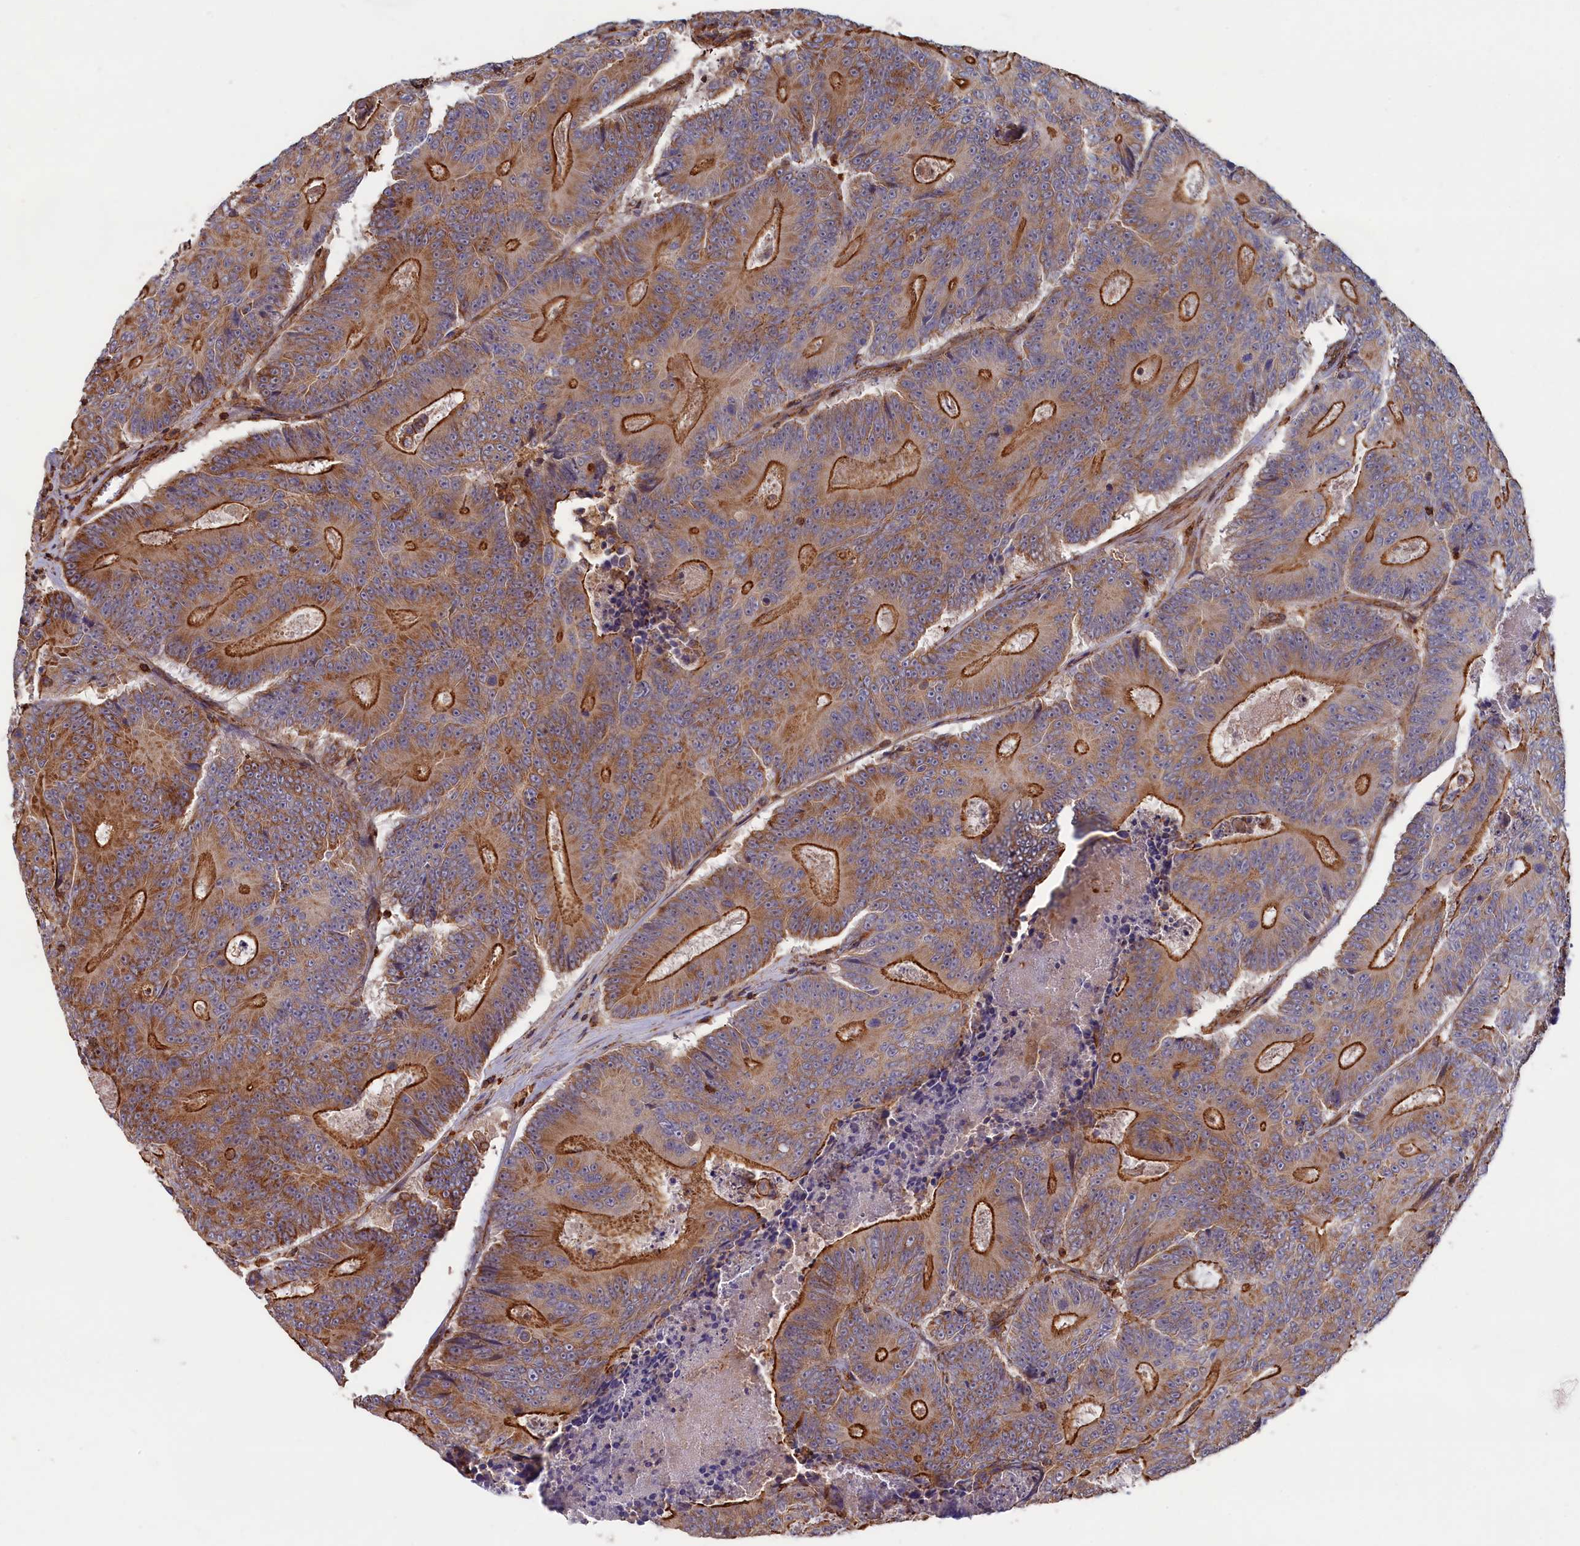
{"staining": {"intensity": "strong", "quantity": "25%-75%", "location": "cytoplasmic/membranous"}, "tissue": "colorectal cancer", "cell_type": "Tumor cells", "image_type": "cancer", "snomed": [{"axis": "morphology", "description": "Adenocarcinoma, NOS"}, {"axis": "topography", "description": "Colon"}], "caption": "IHC micrograph of adenocarcinoma (colorectal) stained for a protein (brown), which shows high levels of strong cytoplasmic/membranous positivity in approximately 25%-75% of tumor cells.", "gene": "ANKRD27", "patient": {"sex": "male", "age": 83}}